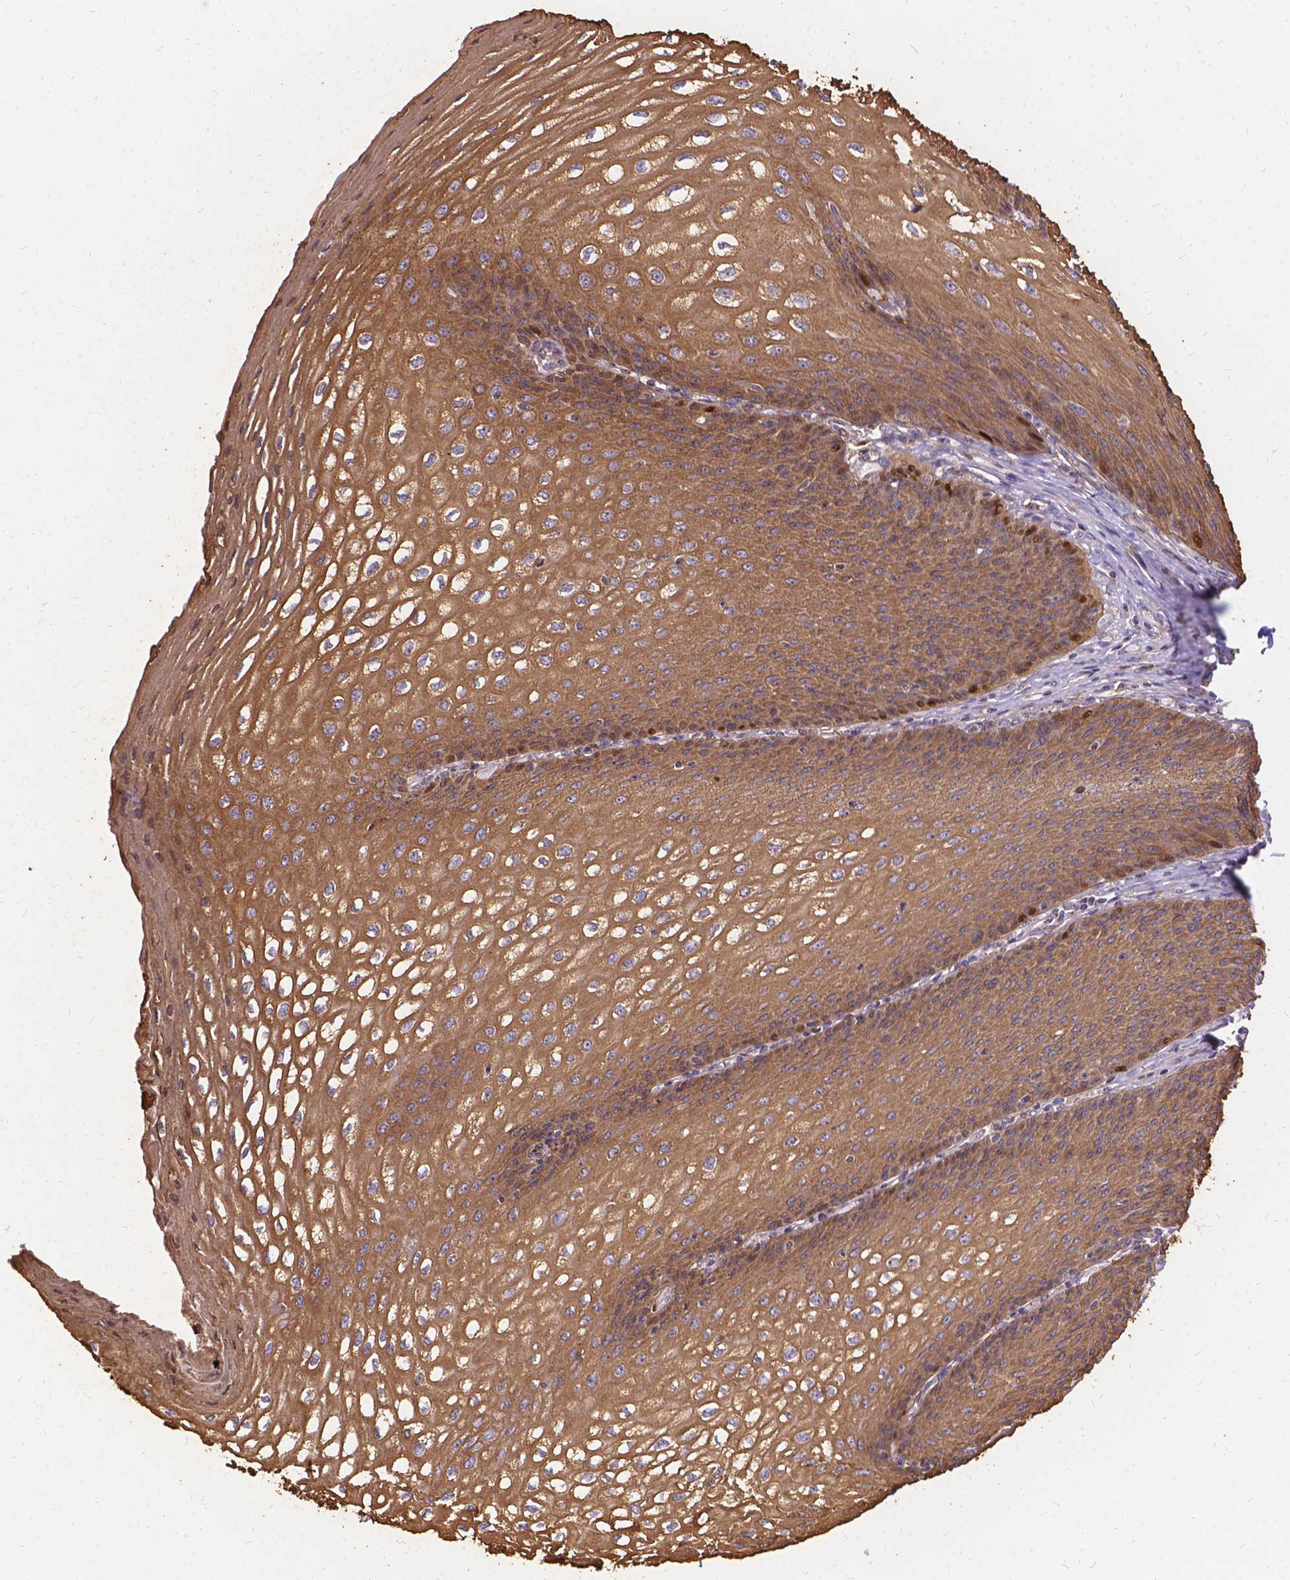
{"staining": {"intensity": "moderate", "quantity": ">75%", "location": "cytoplasmic/membranous"}, "tissue": "esophagus", "cell_type": "Squamous epithelial cells", "image_type": "normal", "snomed": [{"axis": "morphology", "description": "Normal tissue, NOS"}, {"axis": "topography", "description": "Esophagus"}], "caption": "Immunohistochemical staining of unremarkable esophagus shows >75% levels of moderate cytoplasmic/membranous protein expression in about >75% of squamous epithelial cells. (brown staining indicates protein expression, while blue staining denotes nuclei).", "gene": "DENND6A", "patient": {"sex": "male", "age": 58}}